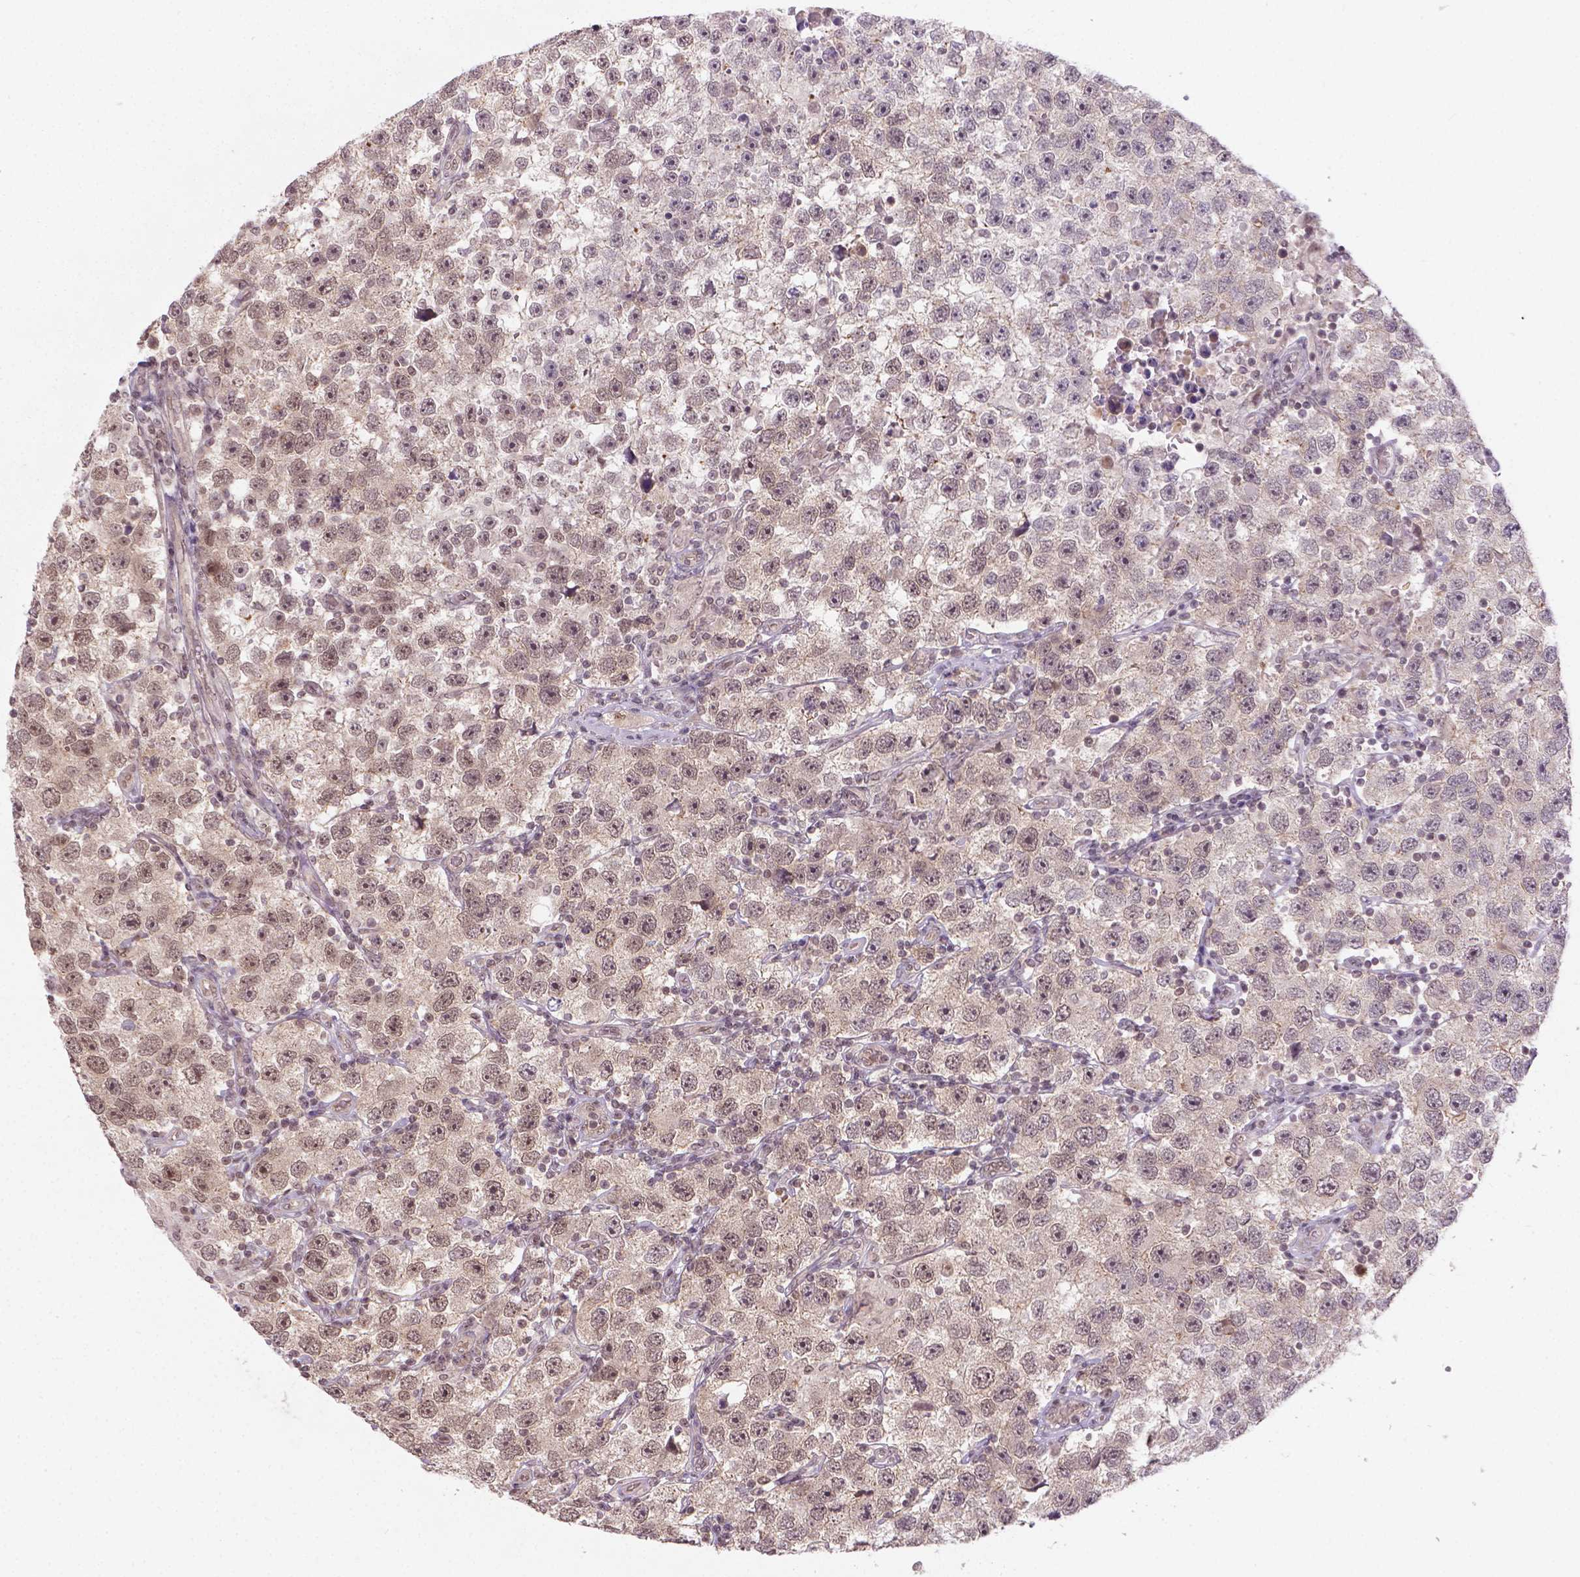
{"staining": {"intensity": "moderate", "quantity": ">75%", "location": "nuclear"}, "tissue": "testis cancer", "cell_type": "Tumor cells", "image_type": "cancer", "snomed": [{"axis": "morphology", "description": "Seminoma, NOS"}, {"axis": "topography", "description": "Testis"}], "caption": "Tumor cells exhibit medium levels of moderate nuclear expression in approximately >75% of cells in seminoma (testis).", "gene": "ANKRD54", "patient": {"sex": "male", "age": 26}}